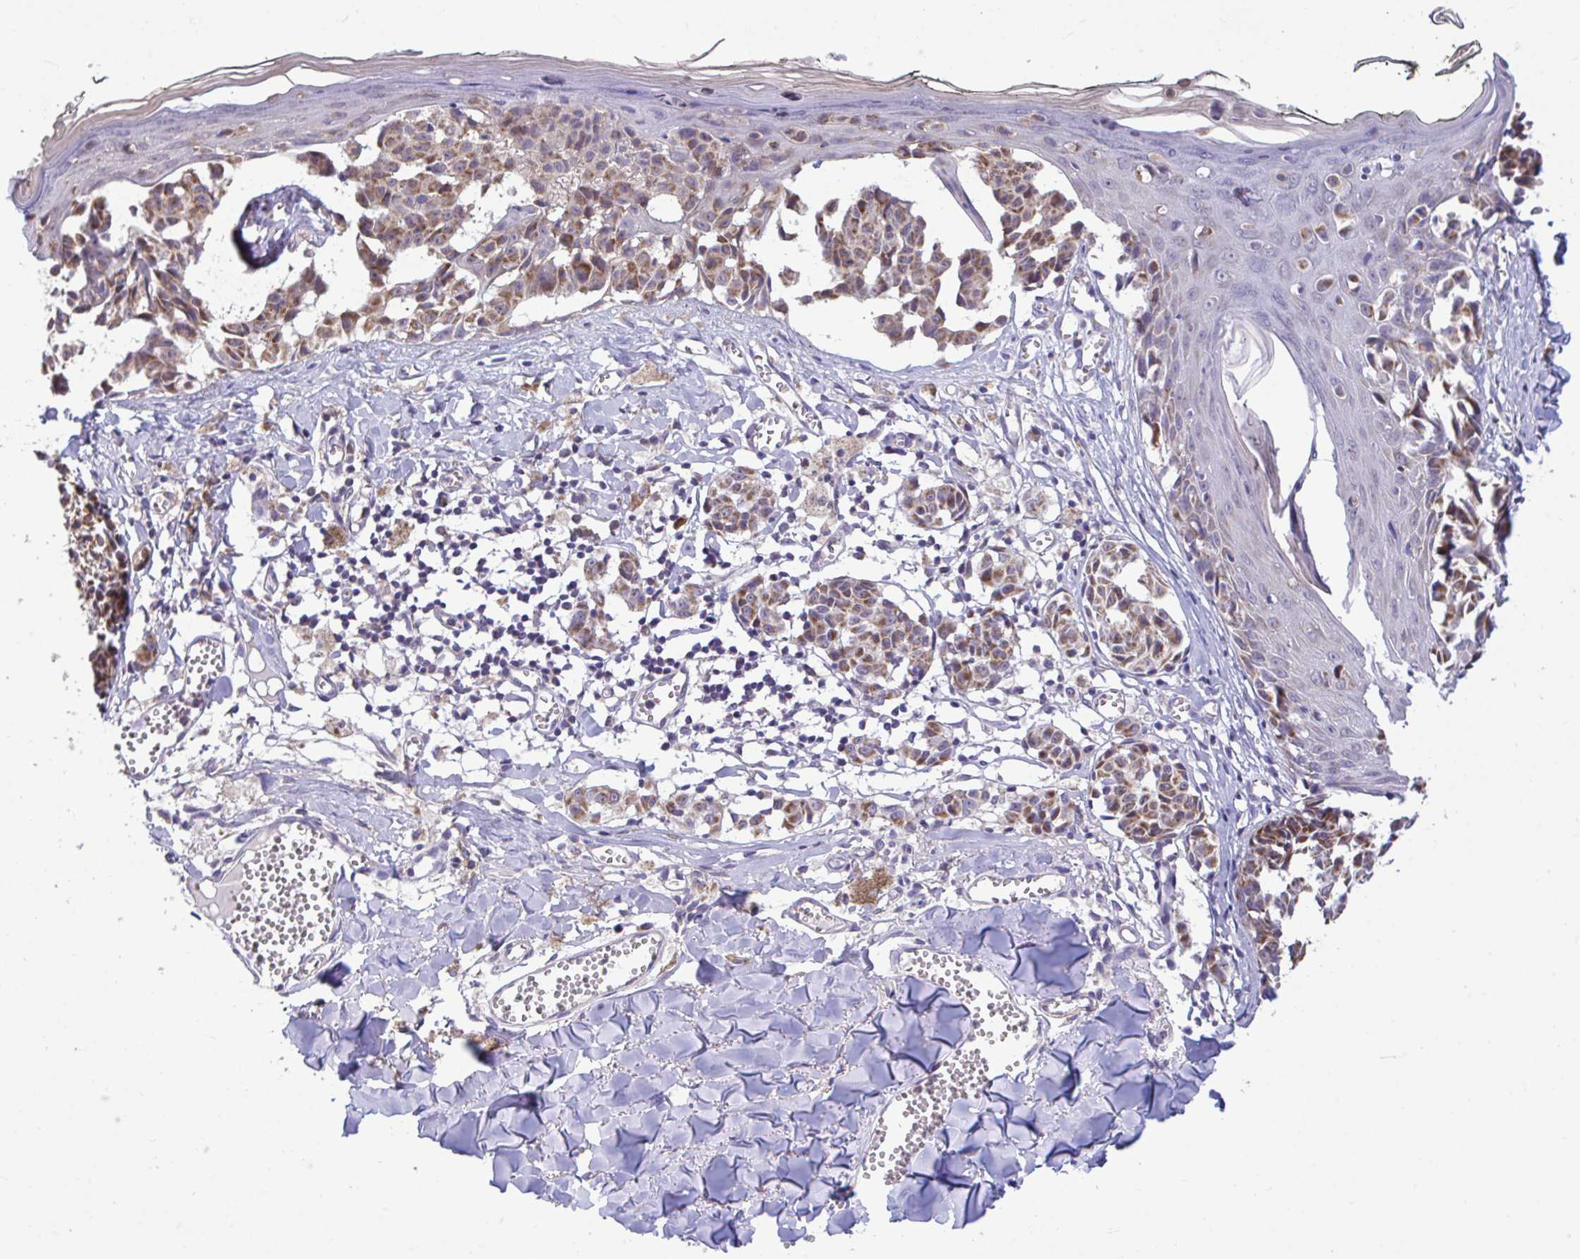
{"staining": {"intensity": "moderate", "quantity": ">75%", "location": "cytoplasmic/membranous"}, "tissue": "melanoma", "cell_type": "Tumor cells", "image_type": "cancer", "snomed": [{"axis": "morphology", "description": "Malignant melanoma, NOS"}, {"axis": "topography", "description": "Skin"}], "caption": "This micrograph reveals melanoma stained with IHC to label a protein in brown. The cytoplasmic/membranous of tumor cells show moderate positivity for the protein. Nuclei are counter-stained blue.", "gene": "SARS2", "patient": {"sex": "female", "age": 43}}